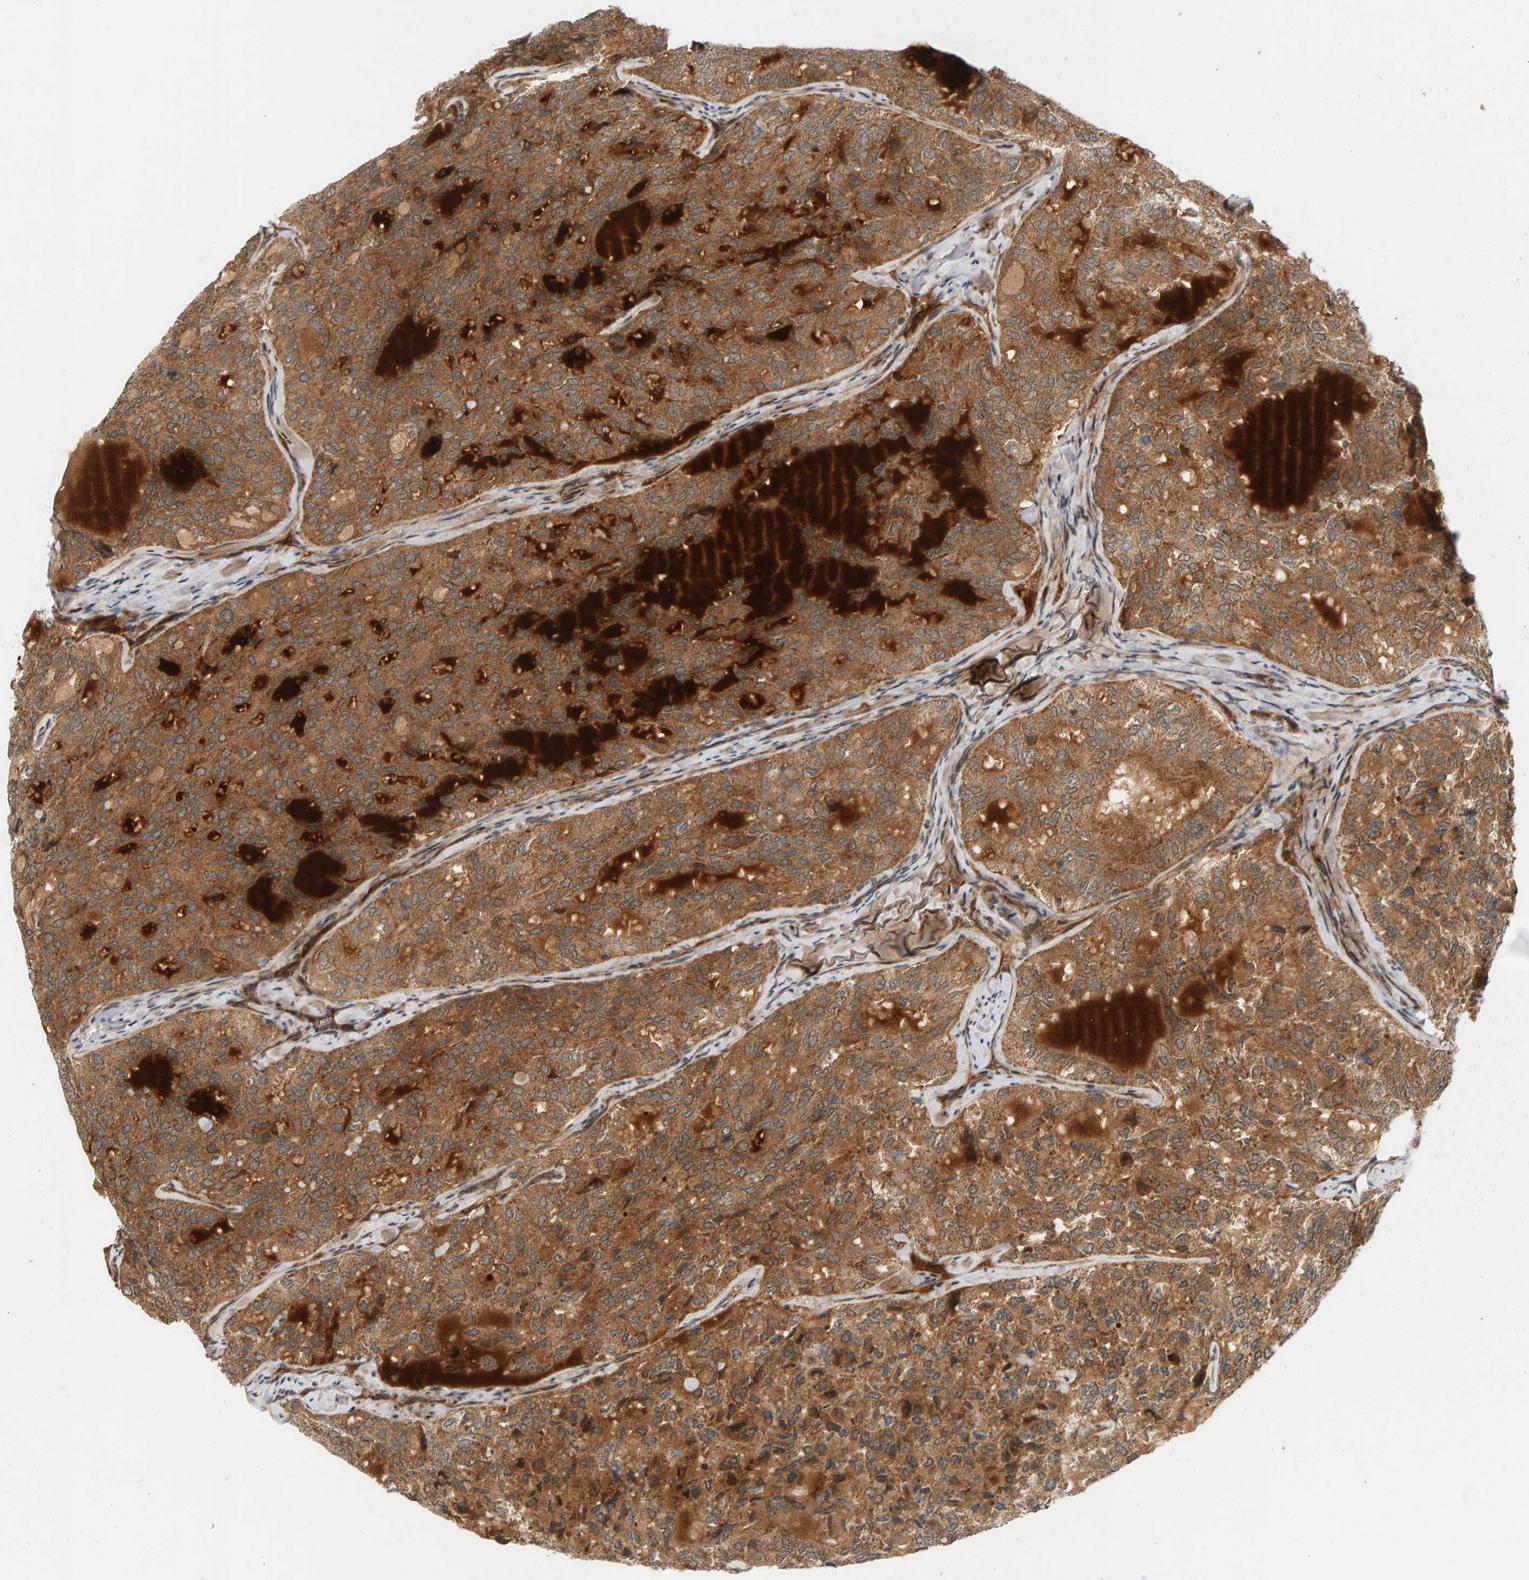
{"staining": {"intensity": "moderate", "quantity": ">75%", "location": "cytoplasmic/membranous"}, "tissue": "thyroid cancer", "cell_type": "Tumor cells", "image_type": "cancer", "snomed": [{"axis": "morphology", "description": "Follicular adenoma carcinoma, NOS"}, {"axis": "topography", "description": "Thyroid gland"}], "caption": "Thyroid cancer (follicular adenoma carcinoma) stained with immunohistochemistry (IHC) displays moderate cytoplasmic/membranous staining in about >75% of tumor cells.", "gene": "BAHCC1", "patient": {"sex": "male", "age": 75}}